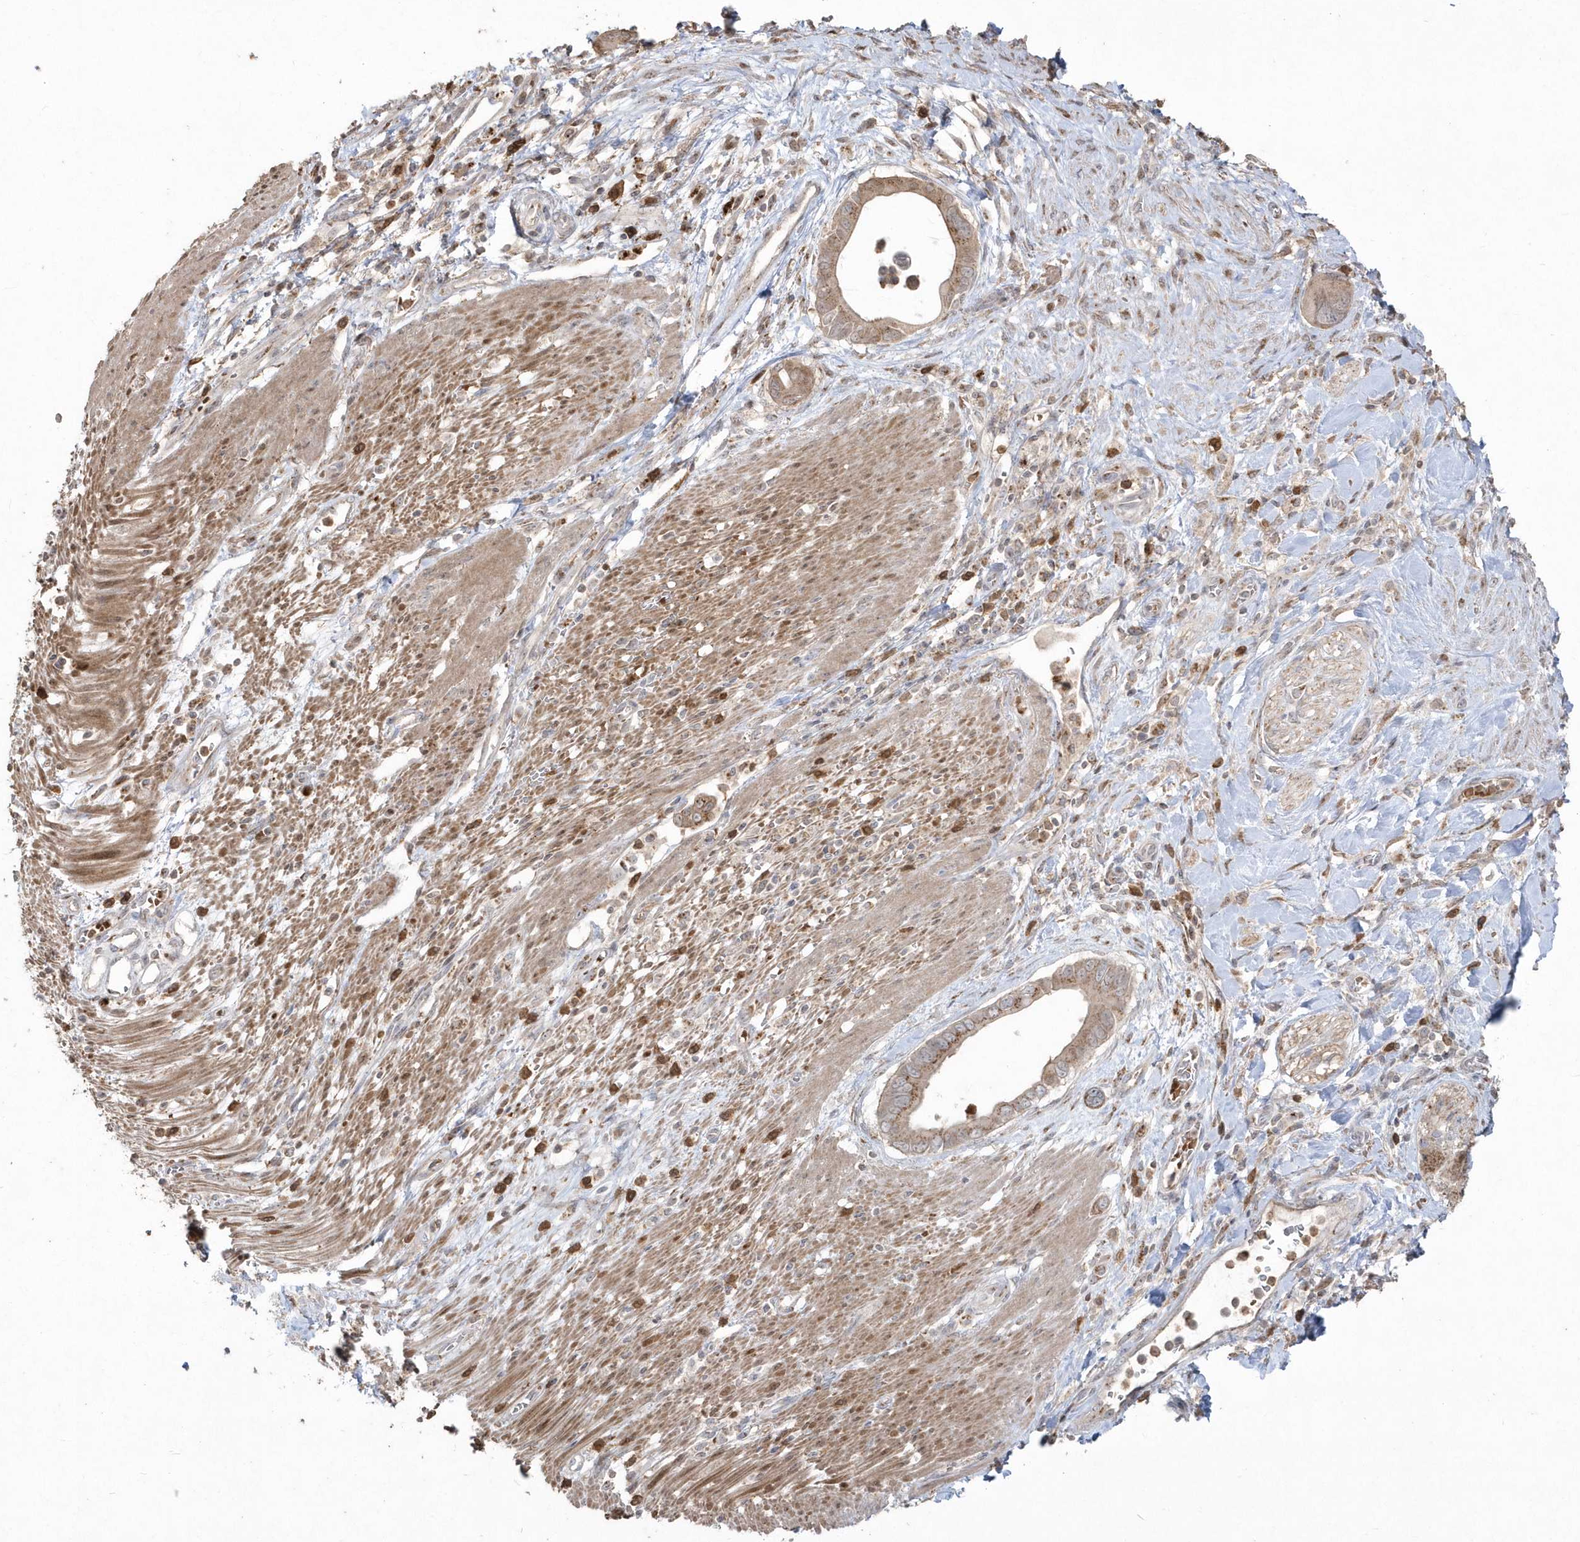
{"staining": {"intensity": "moderate", "quantity": ">75%", "location": "cytoplasmic/membranous"}, "tissue": "pancreatic cancer", "cell_type": "Tumor cells", "image_type": "cancer", "snomed": [{"axis": "morphology", "description": "Adenocarcinoma, NOS"}, {"axis": "topography", "description": "Pancreas"}], "caption": "Immunohistochemical staining of pancreatic cancer reveals medium levels of moderate cytoplasmic/membranous staining in about >75% of tumor cells. (DAB IHC with brightfield microscopy, high magnification).", "gene": "GEMIN6", "patient": {"sex": "male", "age": 68}}